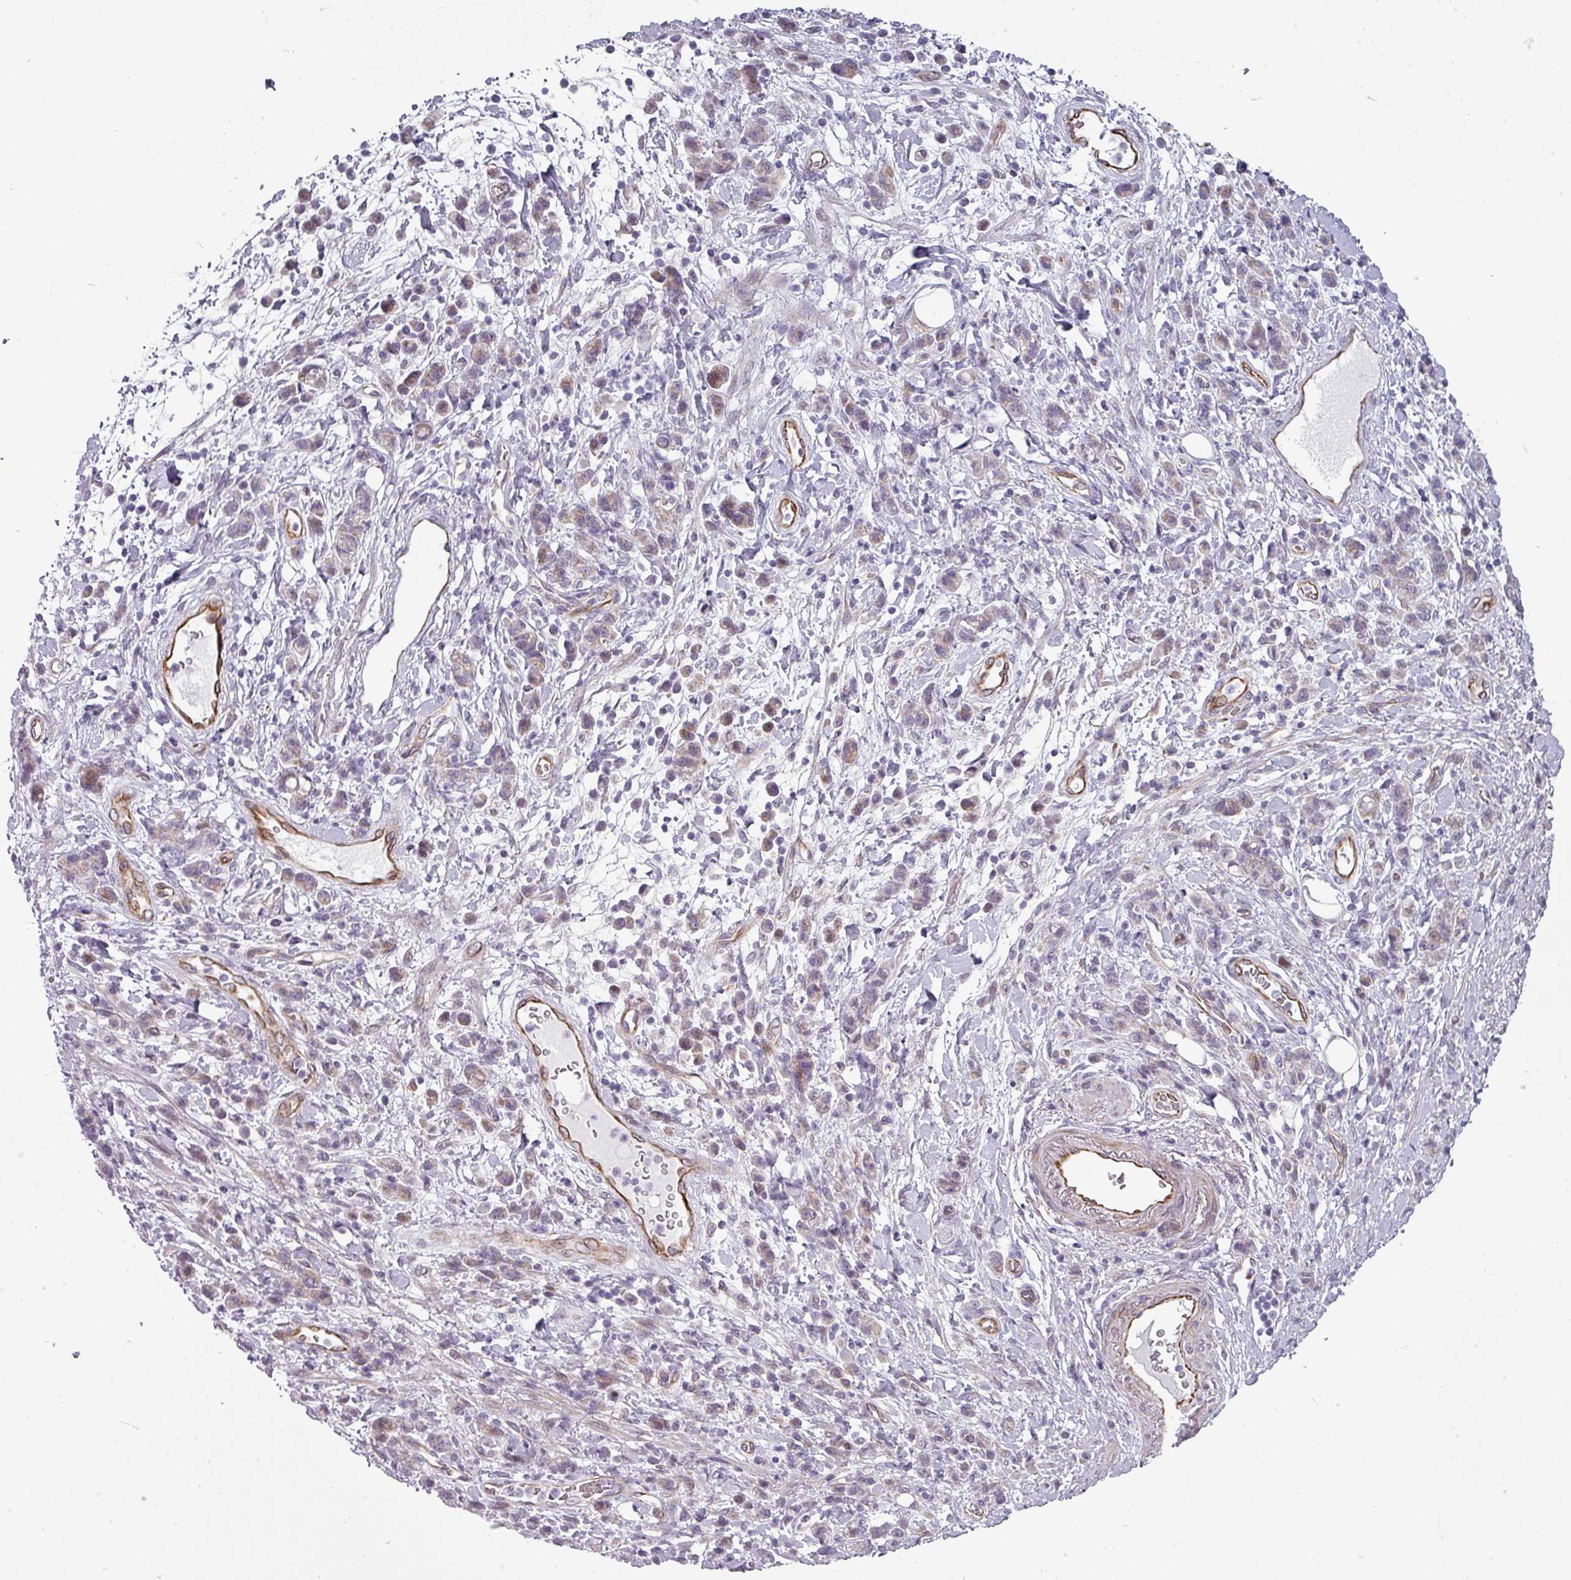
{"staining": {"intensity": "weak", "quantity": "<25%", "location": "cytoplasmic/membranous"}, "tissue": "stomach cancer", "cell_type": "Tumor cells", "image_type": "cancer", "snomed": [{"axis": "morphology", "description": "Adenocarcinoma, NOS"}, {"axis": "topography", "description": "Stomach"}], "caption": "Human stomach adenocarcinoma stained for a protein using IHC displays no staining in tumor cells.", "gene": "CHRDL1", "patient": {"sex": "male", "age": 77}}